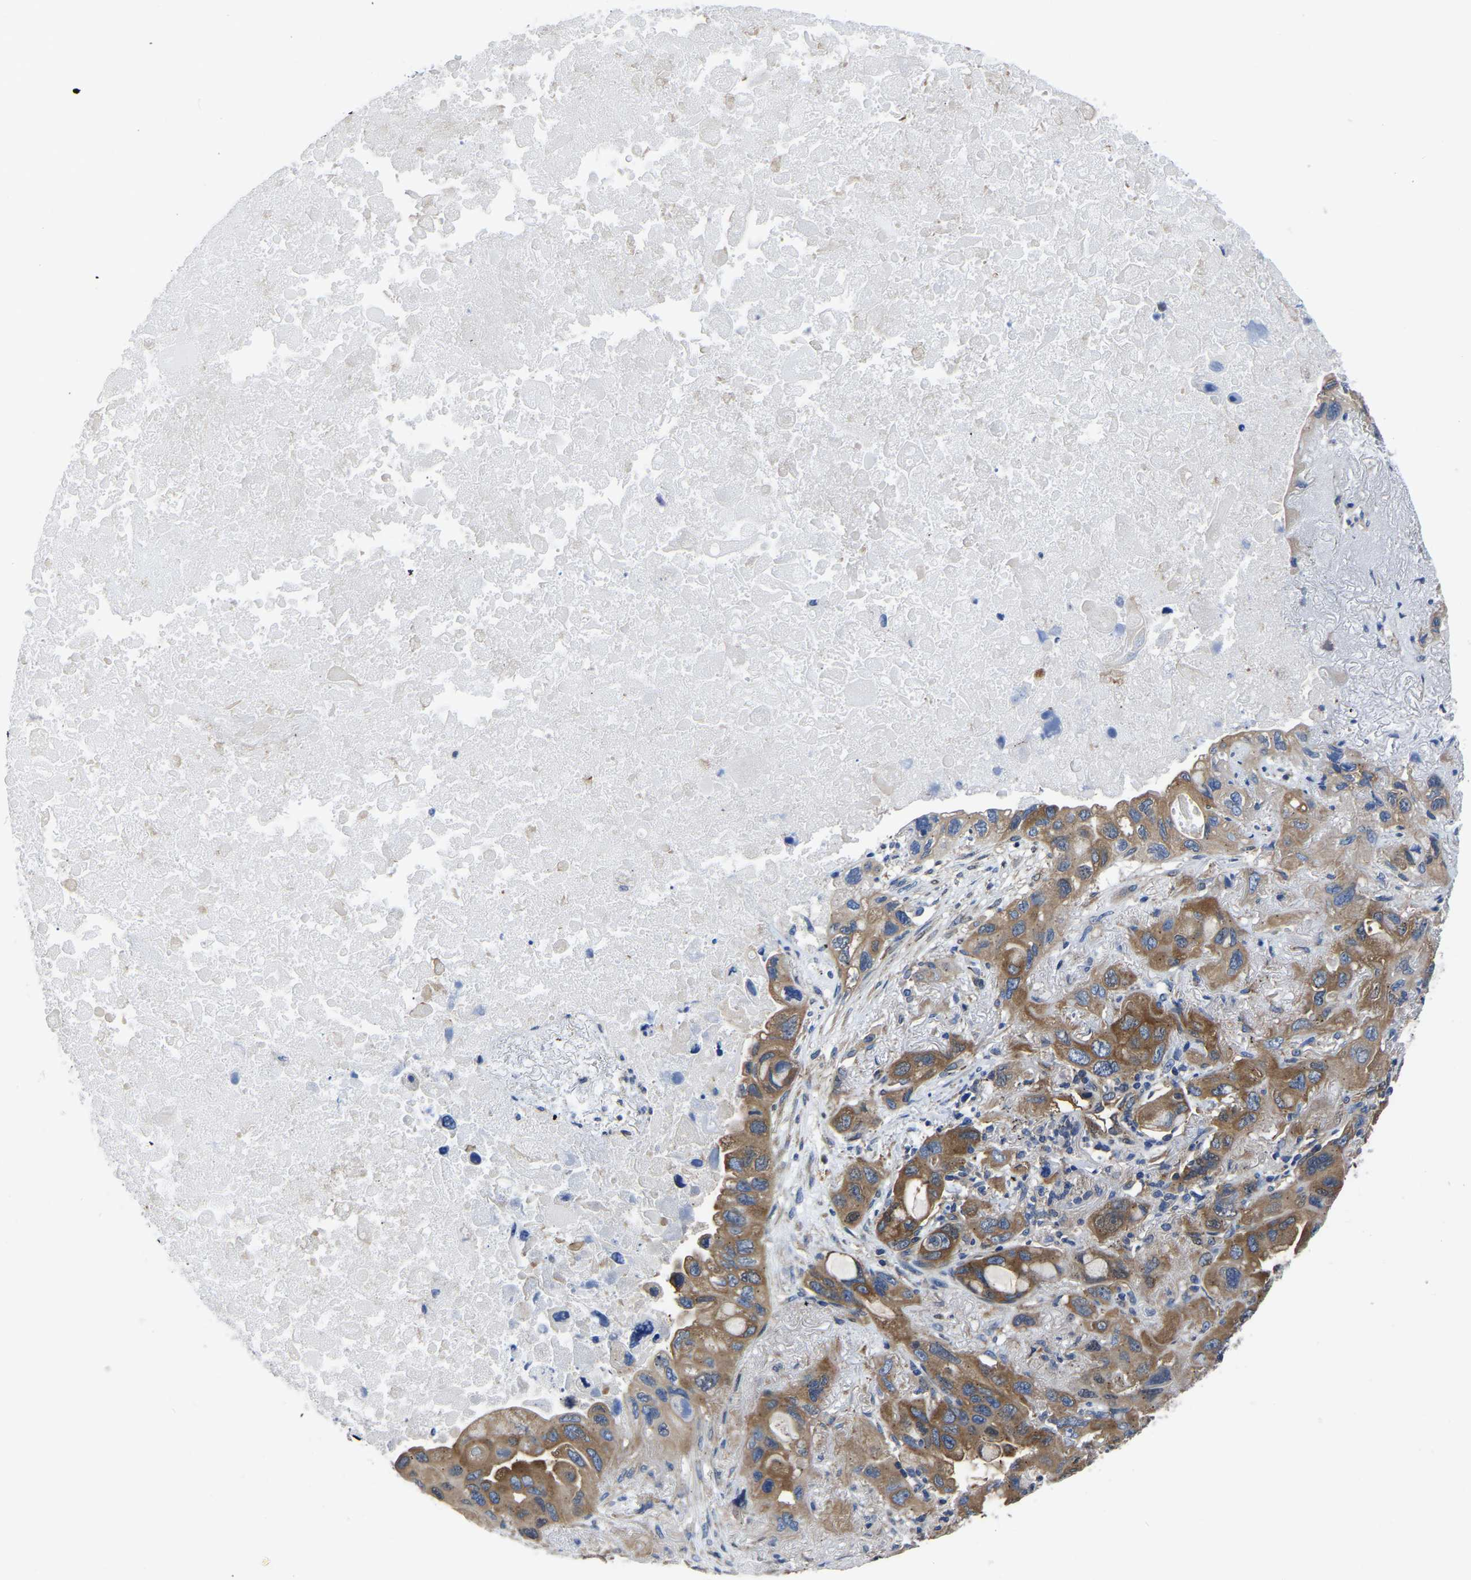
{"staining": {"intensity": "moderate", "quantity": ">75%", "location": "cytoplasmic/membranous"}, "tissue": "lung cancer", "cell_type": "Tumor cells", "image_type": "cancer", "snomed": [{"axis": "morphology", "description": "Squamous cell carcinoma, NOS"}, {"axis": "topography", "description": "Lung"}], "caption": "Protein staining exhibits moderate cytoplasmic/membranous staining in approximately >75% of tumor cells in lung squamous cell carcinoma.", "gene": "TFG", "patient": {"sex": "female", "age": 73}}